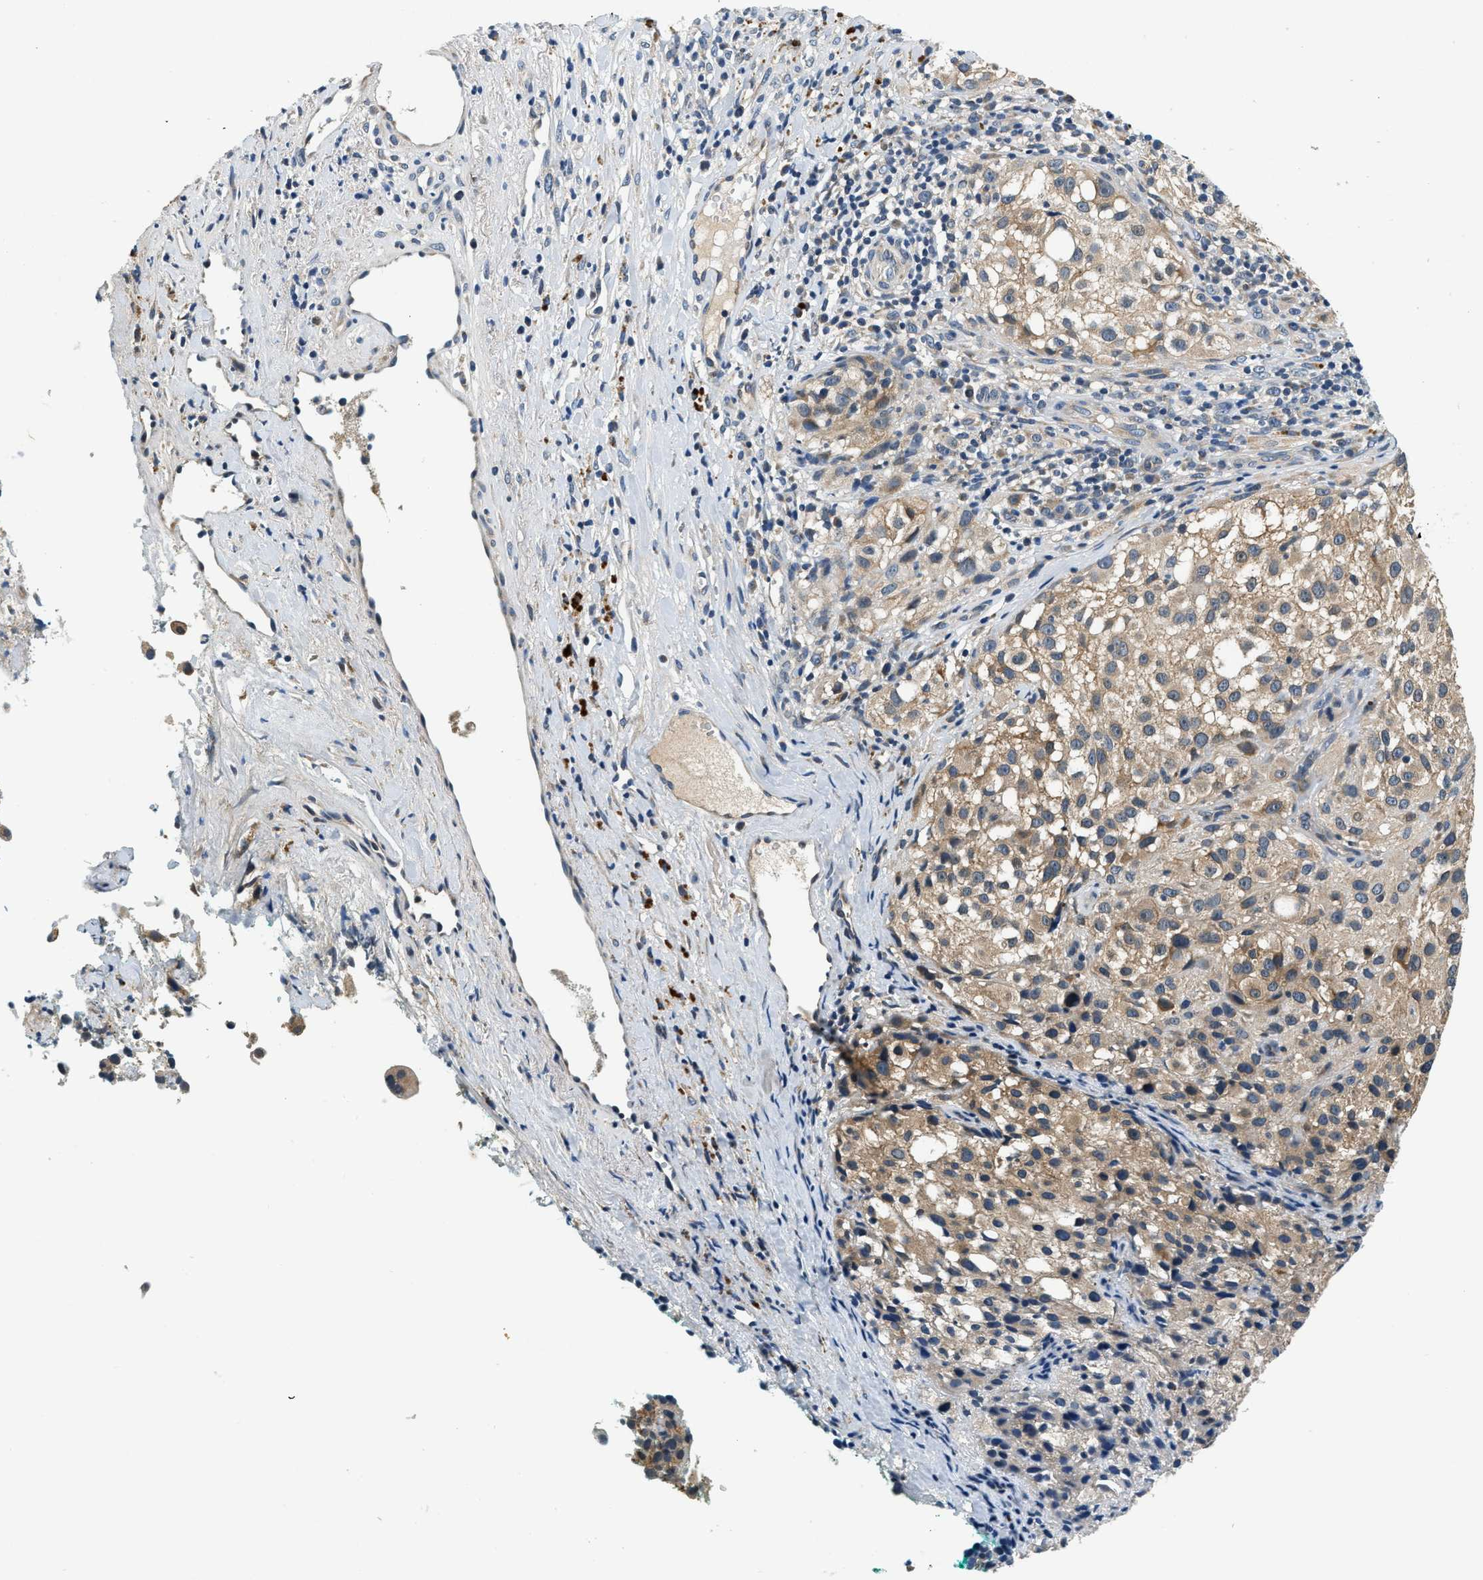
{"staining": {"intensity": "weak", "quantity": ">75%", "location": "cytoplasmic/membranous"}, "tissue": "melanoma", "cell_type": "Tumor cells", "image_type": "cancer", "snomed": [{"axis": "morphology", "description": "Necrosis, NOS"}, {"axis": "morphology", "description": "Malignant melanoma, NOS"}, {"axis": "topography", "description": "Skin"}], "caption": "Immunohistochemistry (IHC) of malignant melanoma reveals low levels of weak cytoplasmic/membranous staining in about >75% of tumor cells. (Brightfield microscopy of DAB IHC at high magnification).", "gene": "YAE1", "patient": {"sex": "female", "age": 87}}